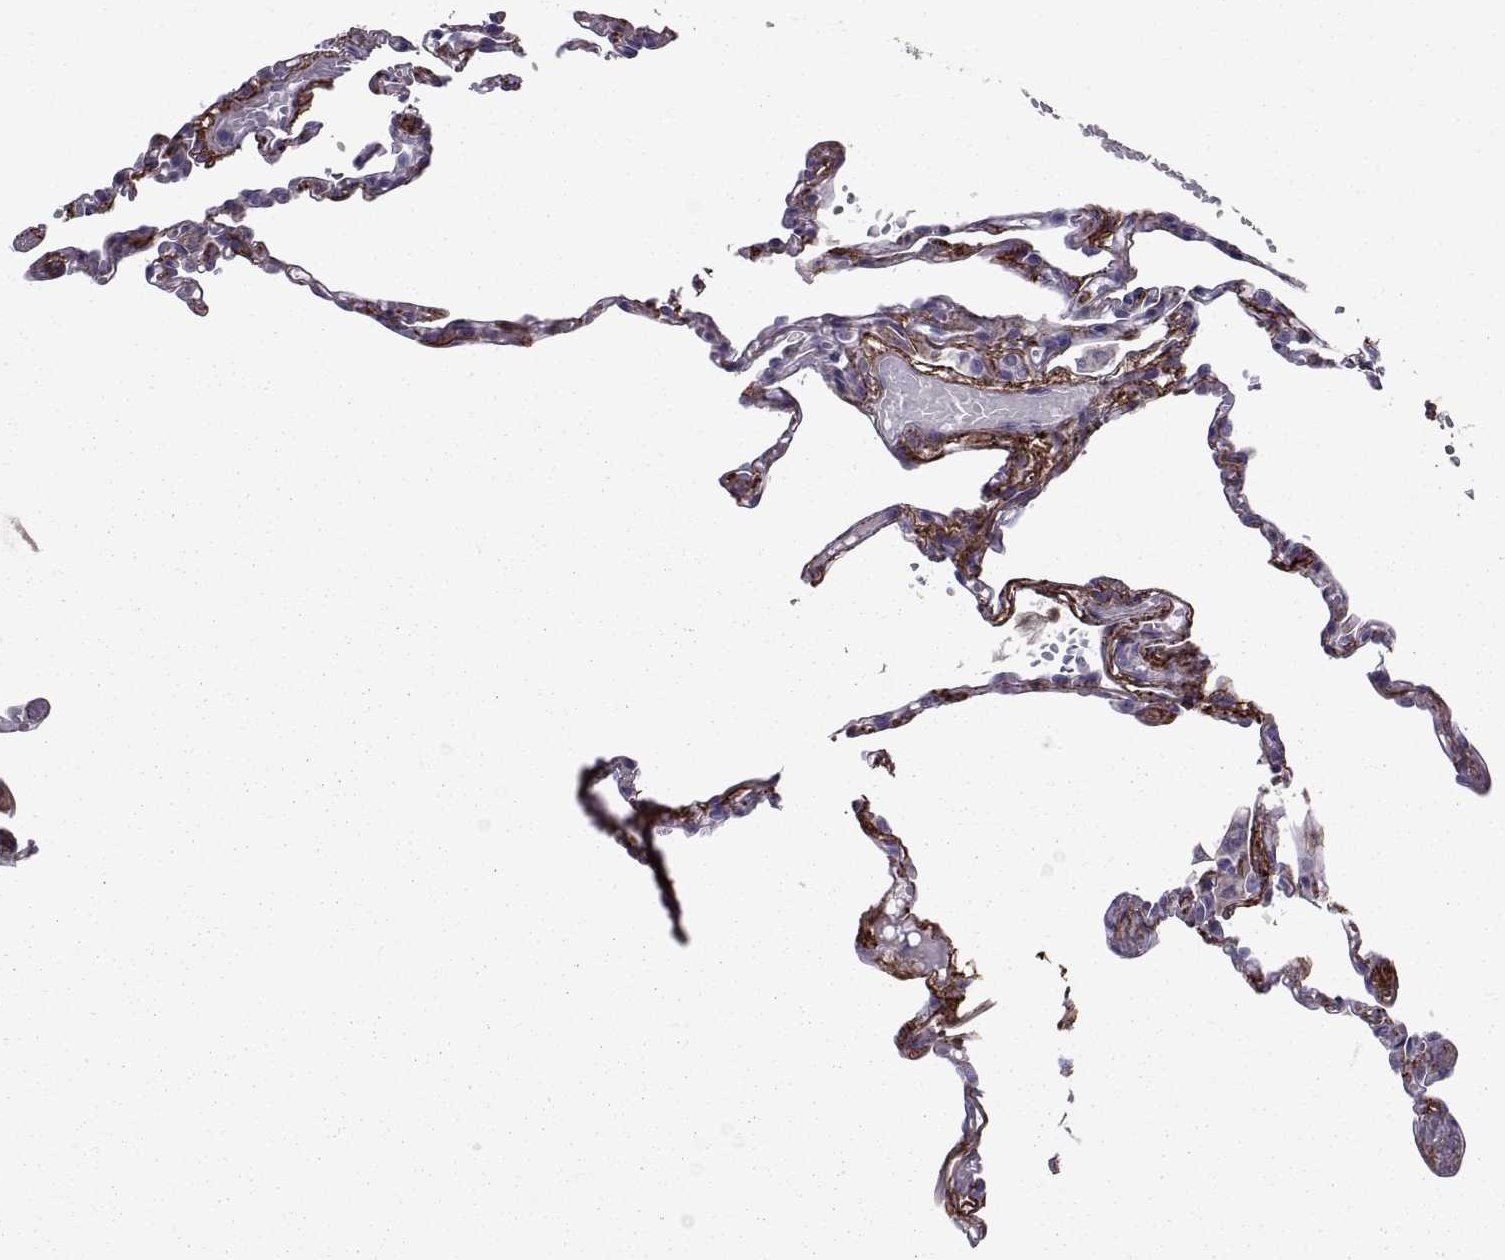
{"staining": {"intensity": "negative", "quantity": "none", "location": "none"}, "tissue": "lung", "cell_type": "Alveolar cells", "image_type": "normal", "snomed": [{"axis": "morphology", "description": "Normal tissue, NOS"}, {"axis": "topography", "description": "Lung"}], "caption": "Immunohistochemistry (IHC) of unremarkable human lung displays no positivity in alveolar cells. (DAB immunohistochemistry (IHC), high magnification).", "gene": "EMILIN2", "patient": {"sex": "male", "age": 78}}